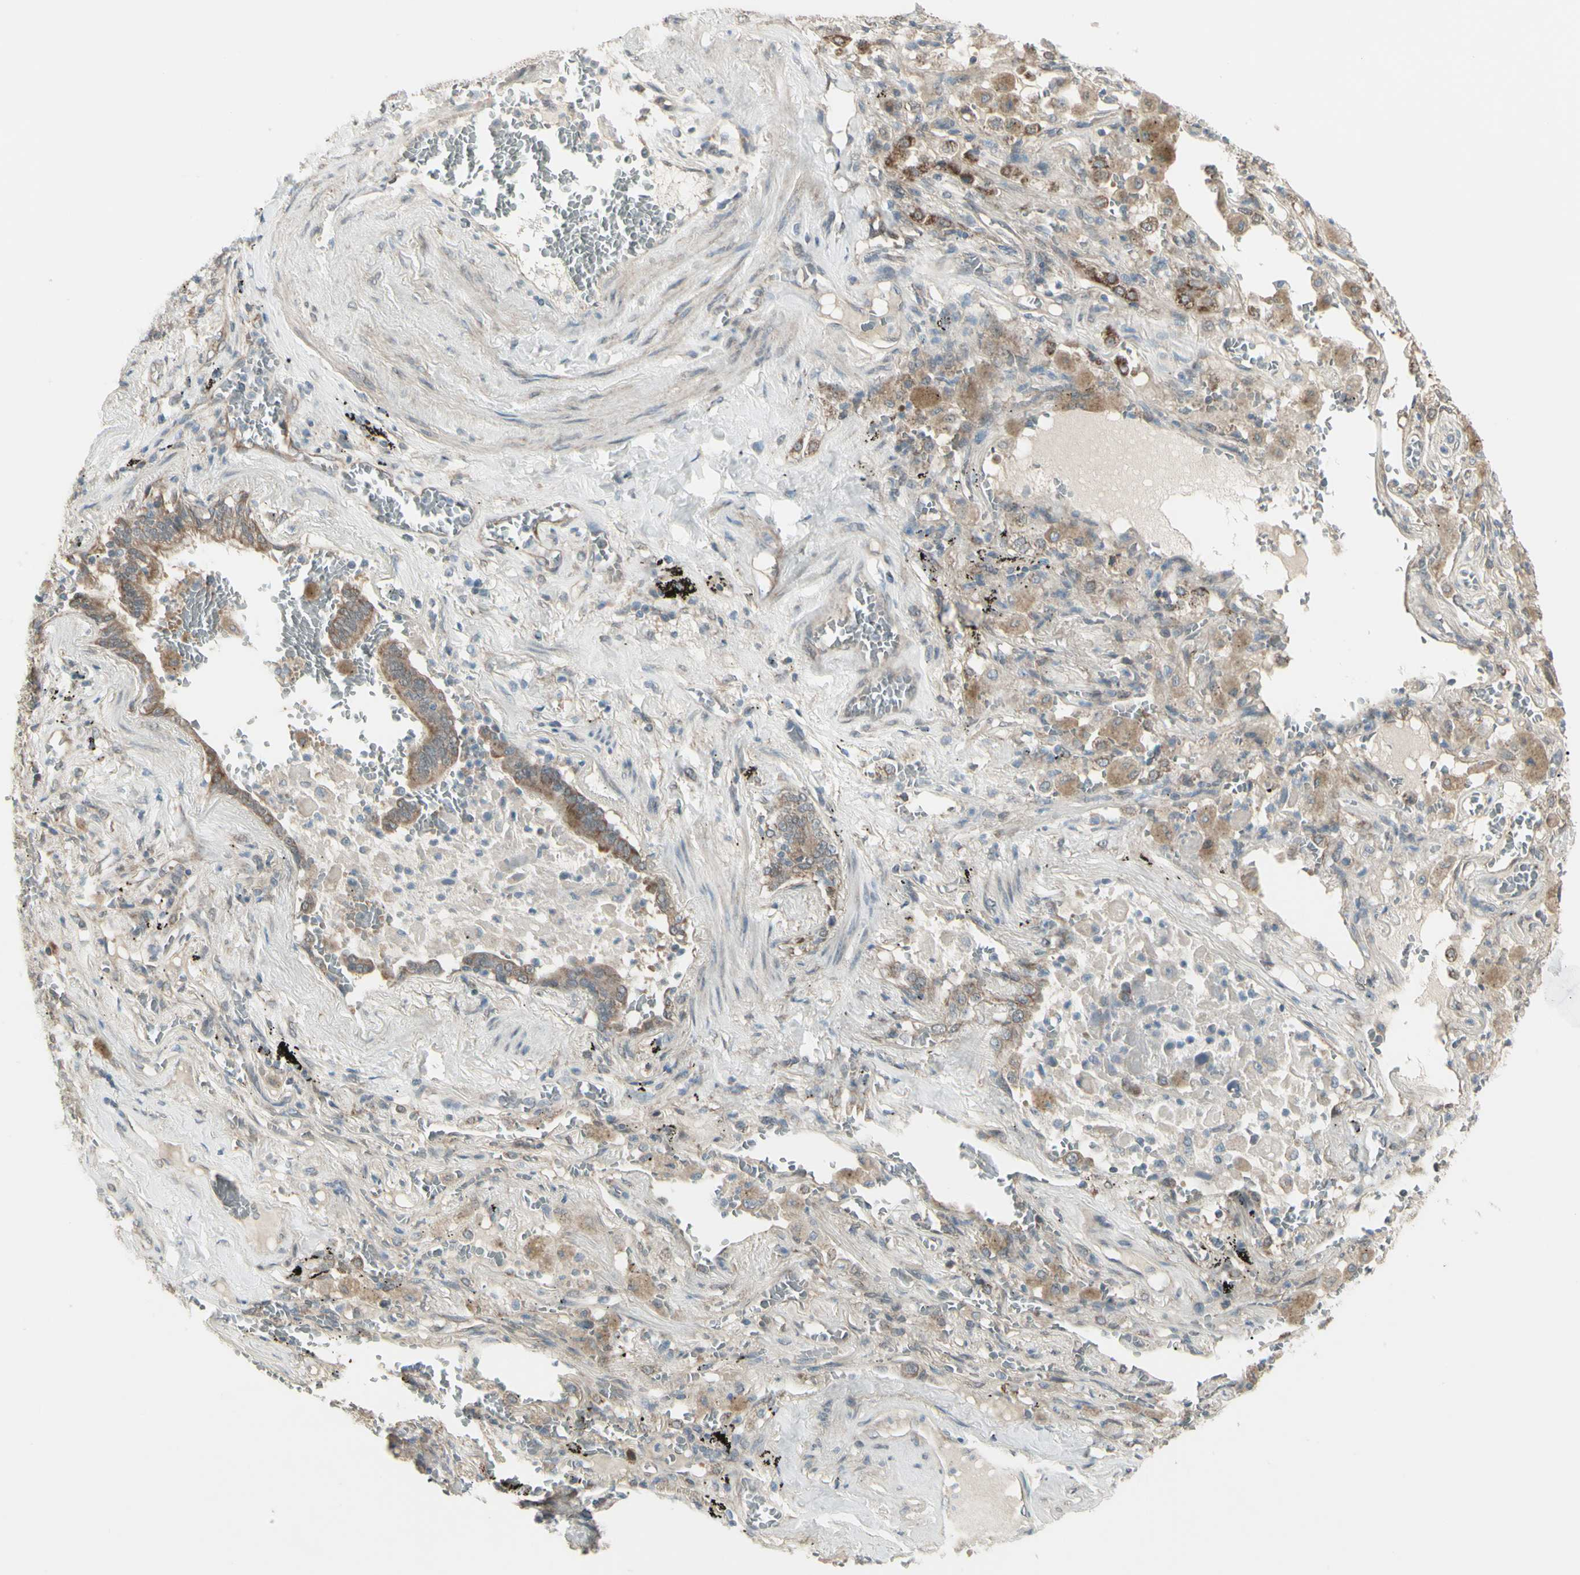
{"staining": {"intensity": "moderate", "quantity": "25%-75%", "location": "cytoplasmic/membranous"}, "tissue": "lung cancer", "cell_type": "Tumor cells", "image_type": "cancer", "snomed": [{"axis": "morphology", "description": "Squamous cell carcinoma, NOS"}, {"axis": "topography", "description": "Lung"}], "caption": "Lung cancer was stained to show a protein in brown. There is medium levels of moderate cytoplasmic/membranous expression in approximately 25%-75% of tumor cells.", "gene": "NAXD", "patient": {"sex": "male", "age": 57}}